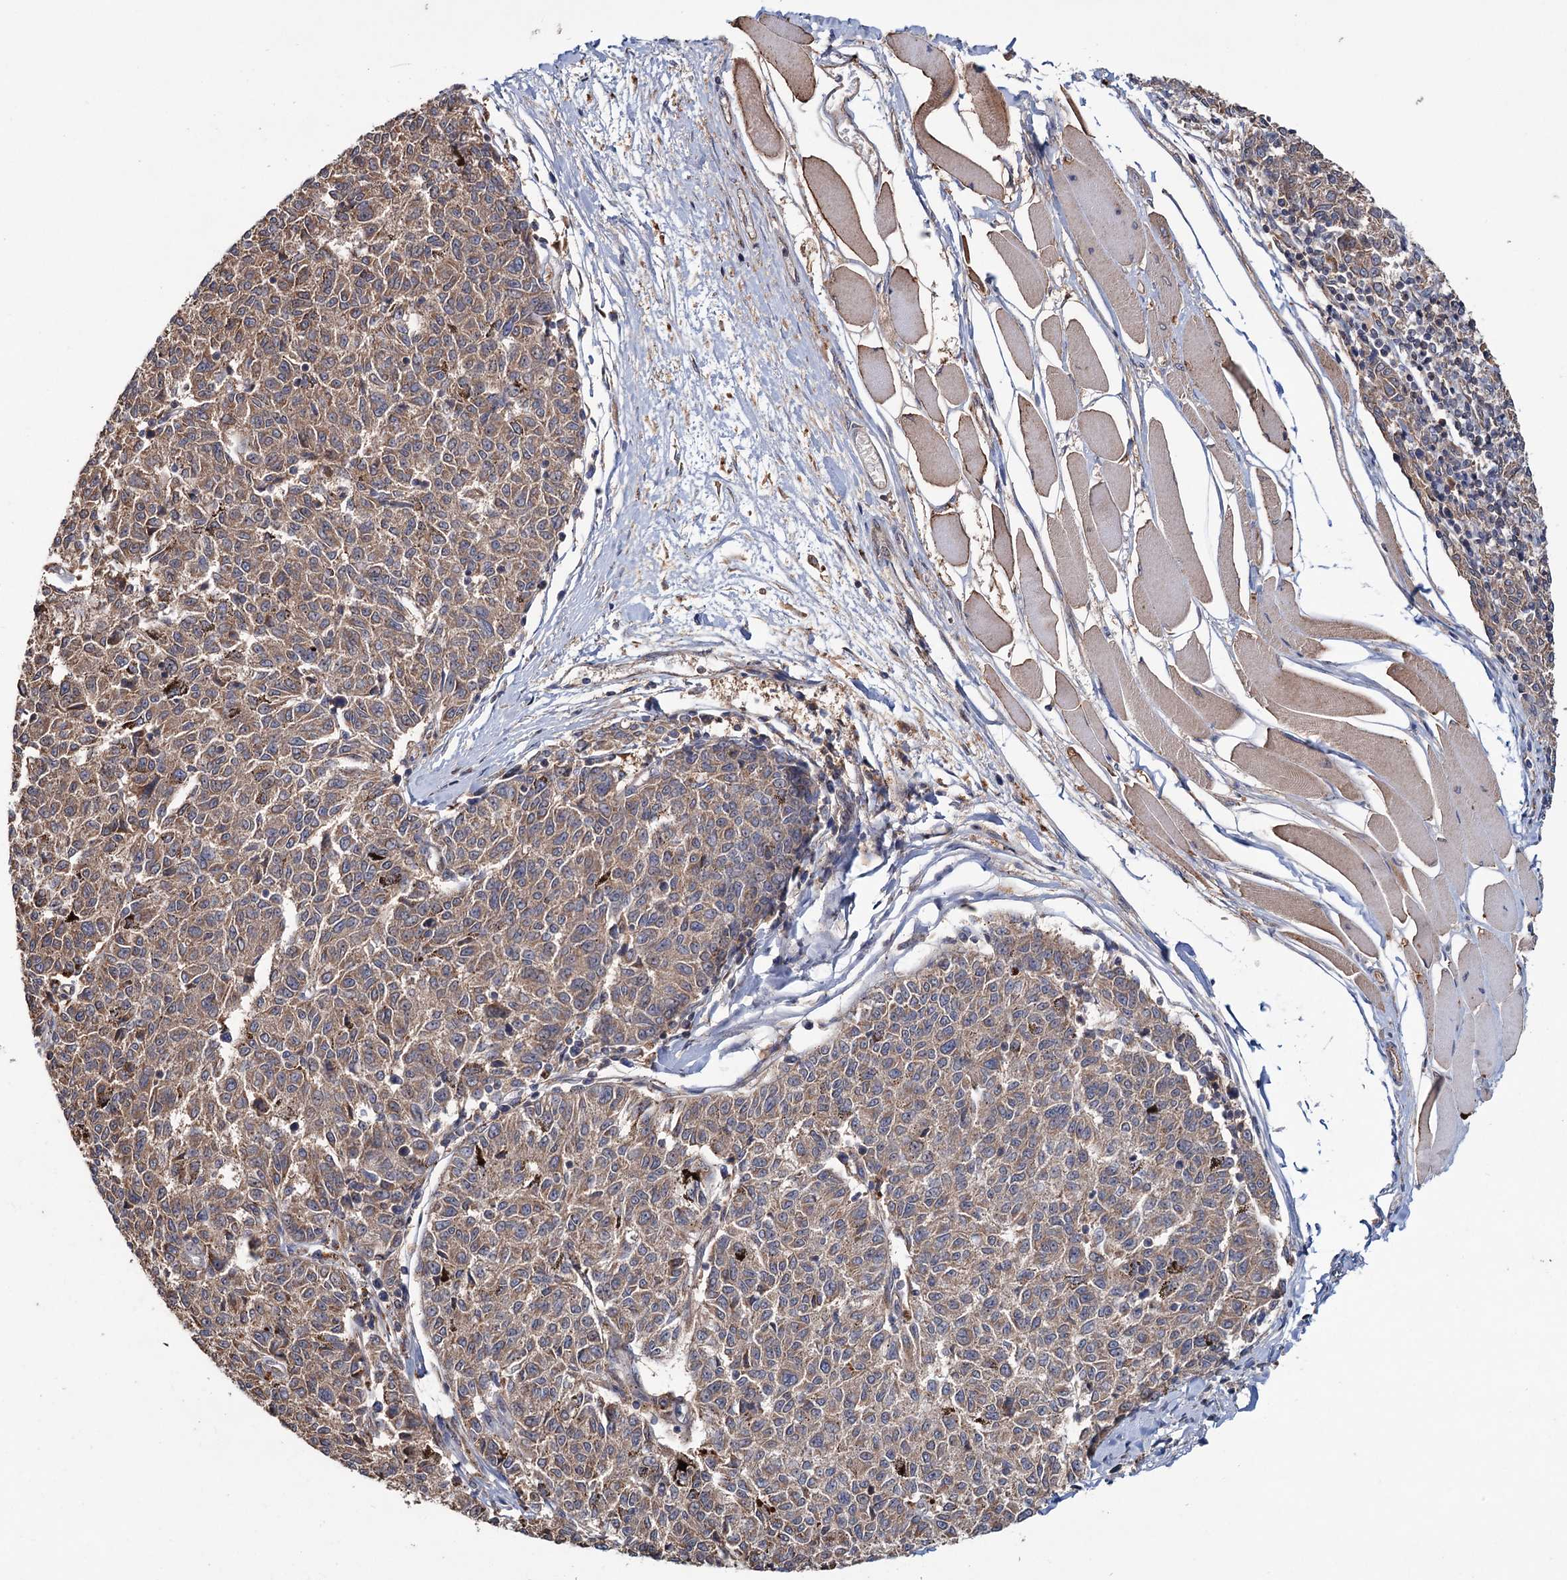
{"staining": {"intensity": "moderate", "quantity": ">75%", "location": "cytoplasmic/membranous"}, "tissue": "melanoma", "cell_type": "Tumor cells", "image_type": "cancer", "snomed": [{"axis": "morphology", "description": "Malignant melanoma, NOS"}, {"axis": "topography", "description": "Skin"}], "caption": "There is medium levels of moderate cytoplasmic/membranous expression in tumor cells of melanoma, as demonstrated by immunohistochemical staining (brown color).", "gene": "MTRR", "patient": {"sex": "female", "age": 72}}